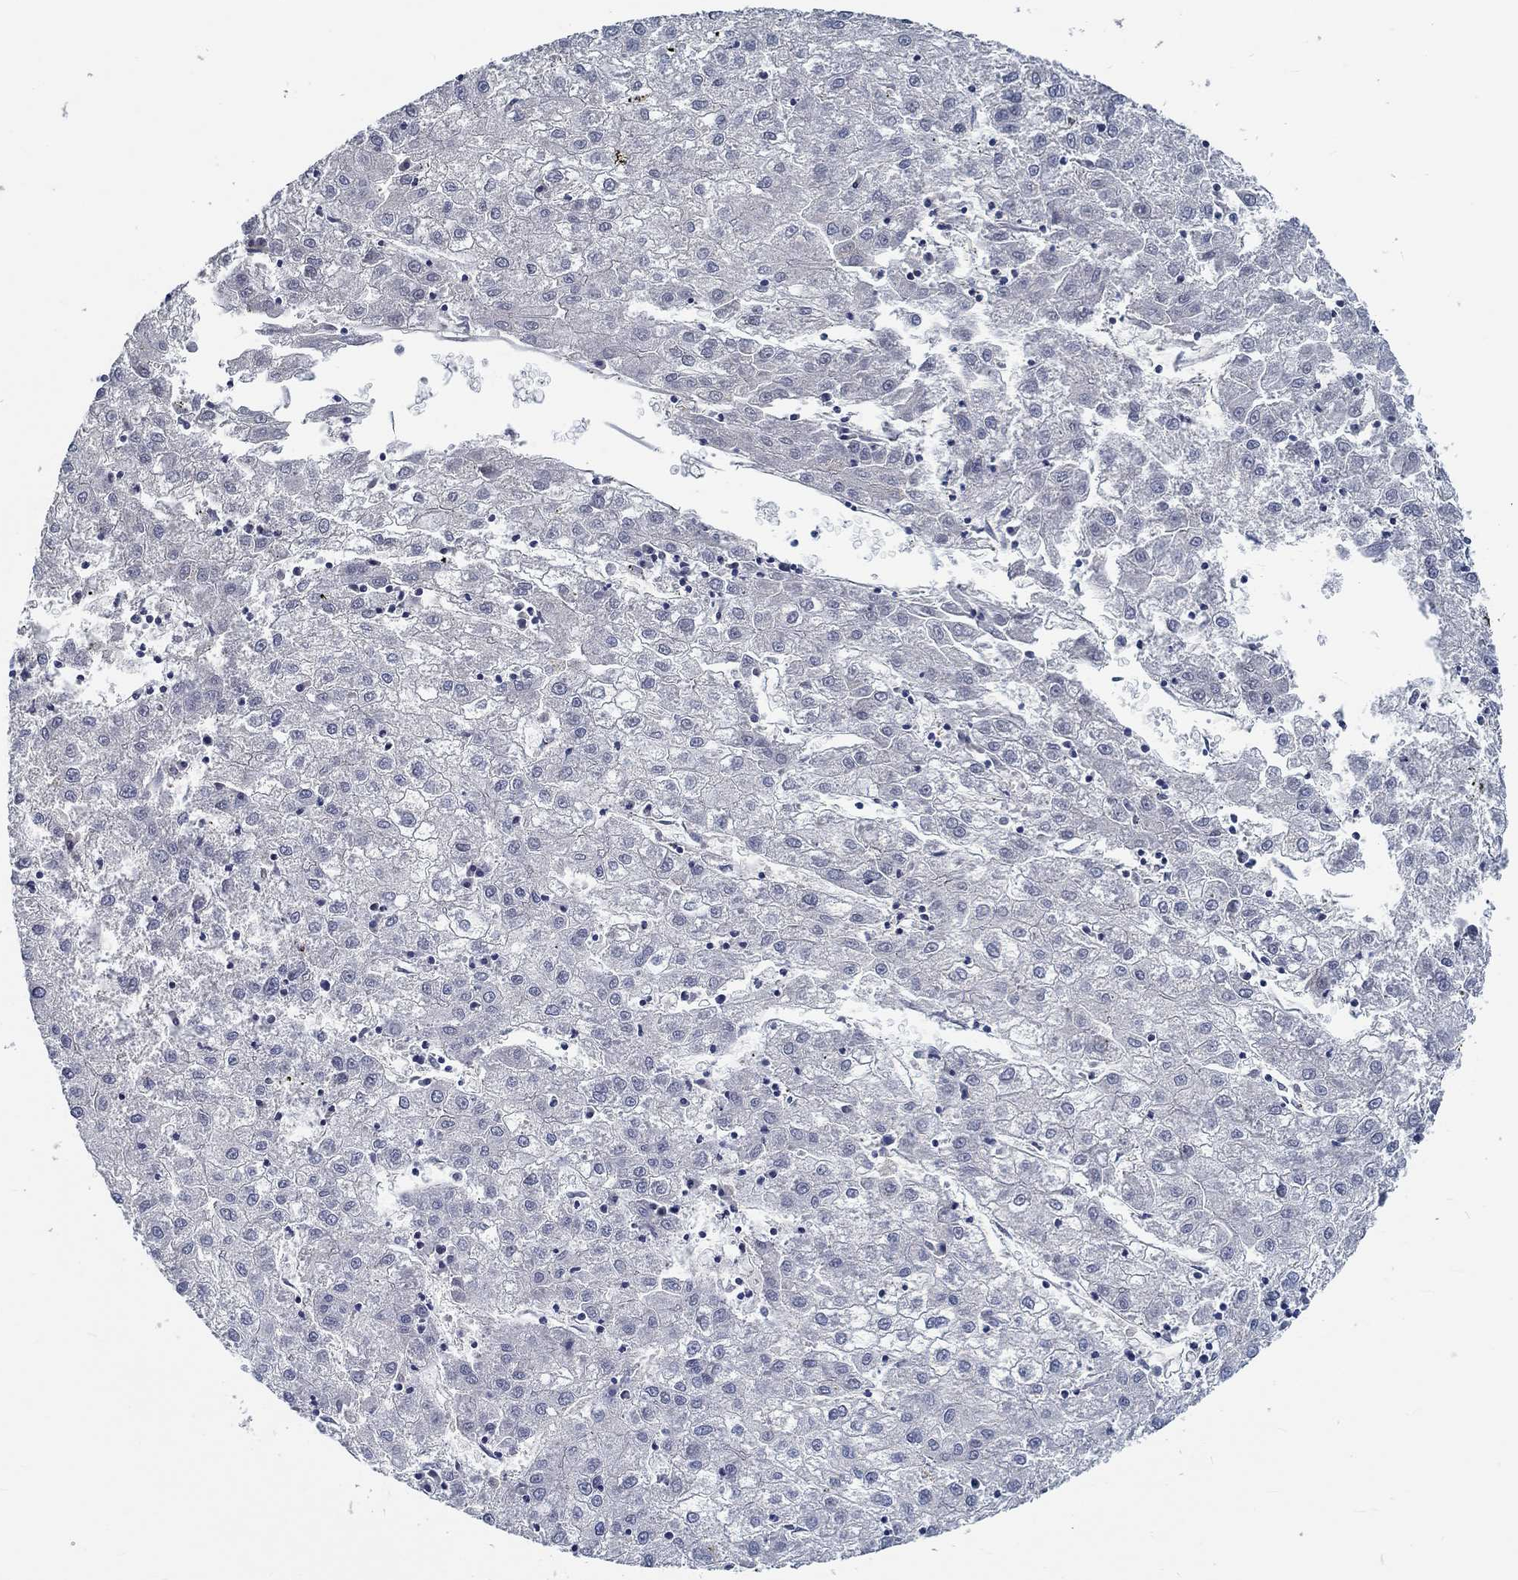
{"staining": {"intensity": "negative", "quantity": "none", "location": "none"}, "tissue": "liver cancer", "cell_type": "Tumor cells", "image_type": "cancer", "snomed": [{"axis": "morphology", "description": "Carcinoma, Hepatocellular, NOS"}, {"axis": "topography", "description": "Liver"}], "caption": "Immunohistochemistry (IHC) of liver hepatocellular carcinoma demonstrates no staining in tumor cells.", "gene": "MYBPC1", "patient": {"sex": "male", "age": 72}}